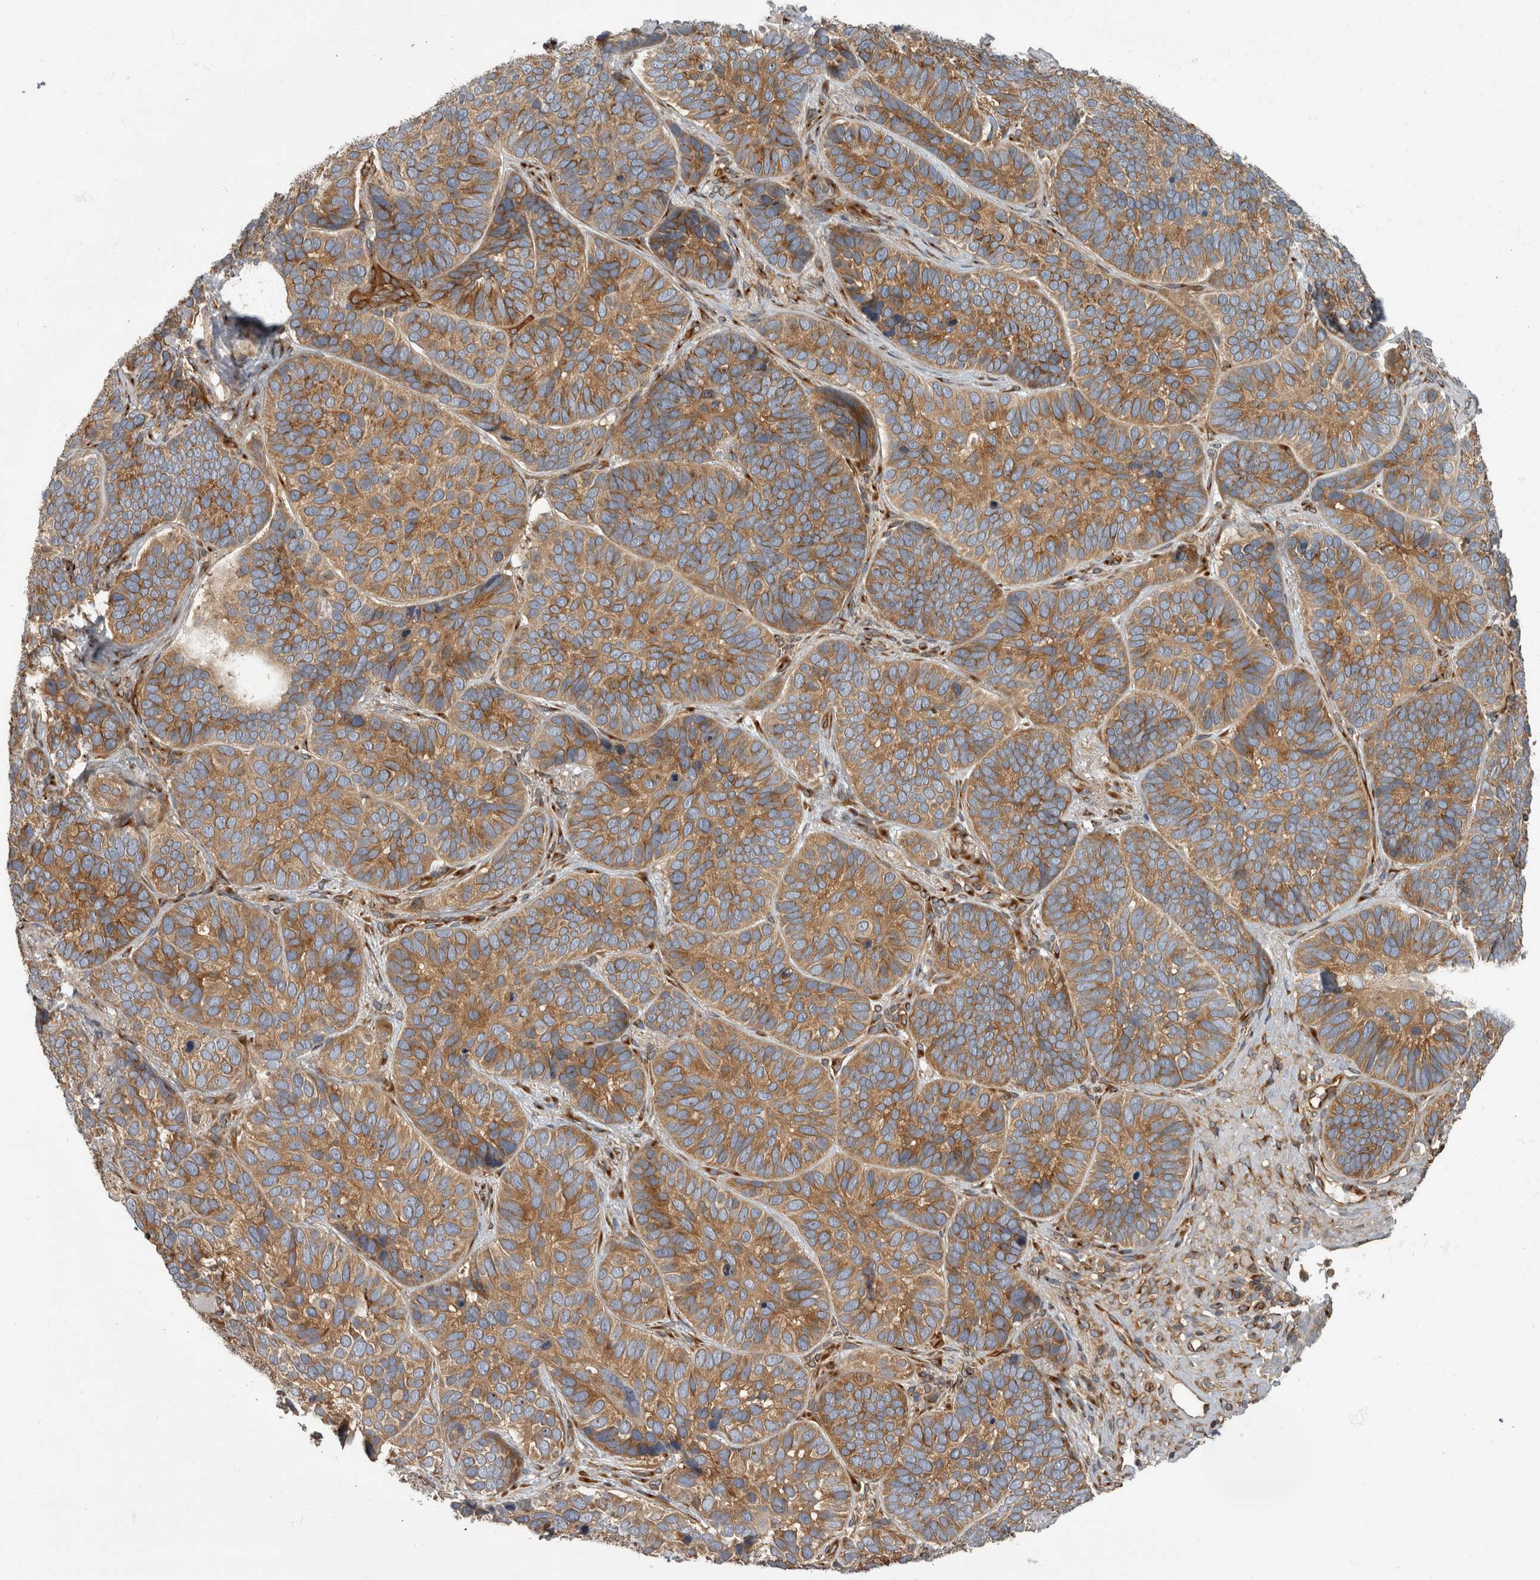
{"staining": {"intensity": "moderate", "quantity": ">75%", "location": "cytoplasmic/membranous"}, "tissue": "skin cancer", "cell_type": "Tumor cells", "image_type": "cancer", "snomed": [{"axis": "morphology", "description": "Basal cell carcinoma"}, {"axis": "topography", "description": "Skin"}], "caption": "A medium amount of moderate cytoplasmic/membranous staining is appreciated in about >75% of tumor cells in skin cancer tissue.", "gene": "HOOK3", "patient": {"sex": "male", "age": 62}}